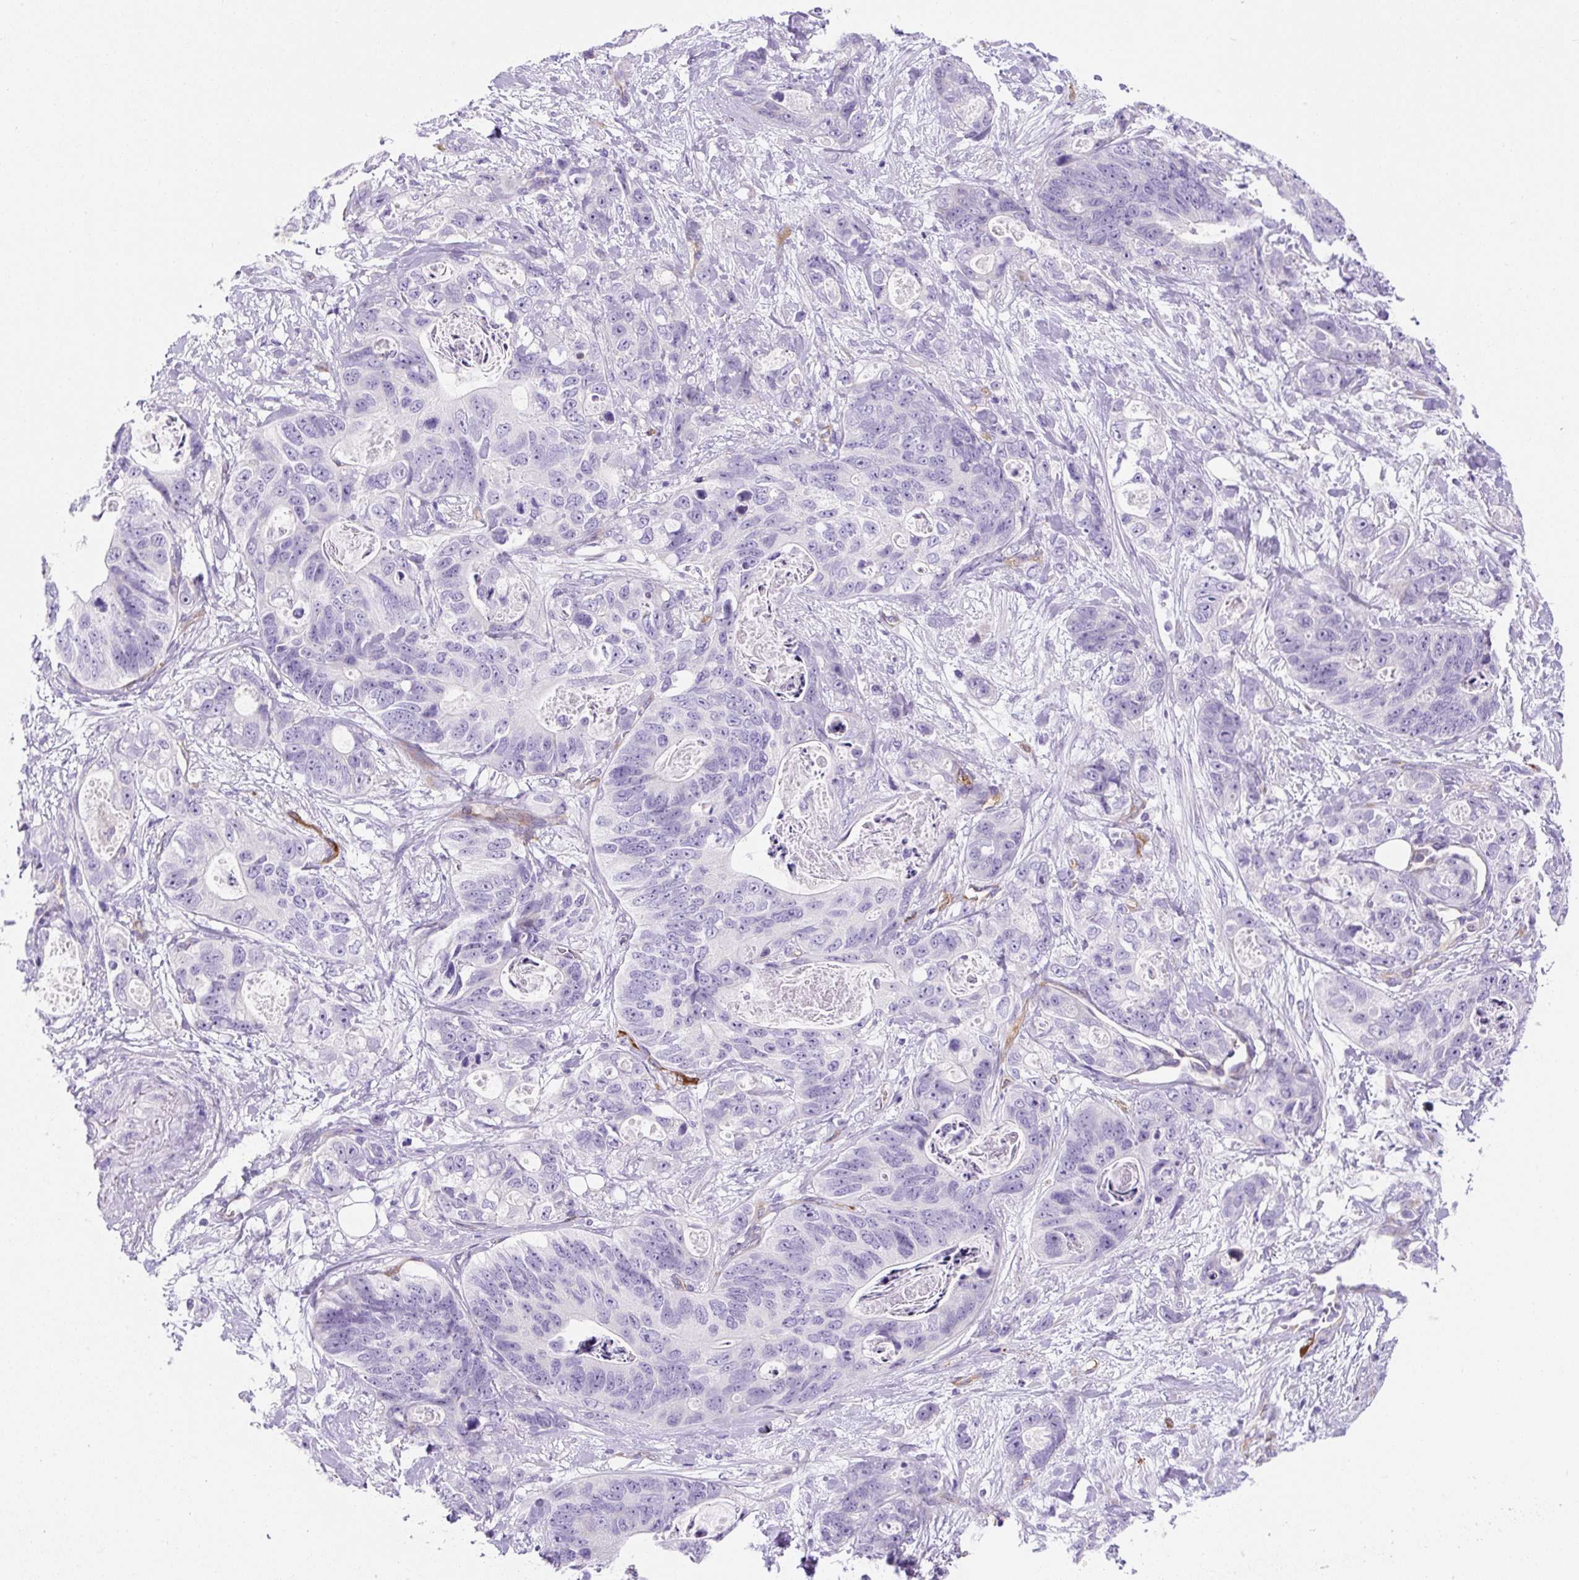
{"staining": {"intensity": "negative", "quantity": "none", "location": "none"}, "tissue": "stomach cancer", "cell_type": "Tumor cells", "image_type": "cancer", "snomed": [{"axis": "morphology", "description": "Normal tissue, NOS"}, {"axis": "morphology", "description": "Adenocarcinoma, NOS"}, {"axis": "topography", "description": "Stomach"}], "caption": "An immunohistochemistry (IHC) micrograph of adenocarcinoma (stomach) is shown. There is no staining in tumor cells of adenocarcinoma (stomach).", "gene": "ASB4", "patient": {"sex": "female", "age": 89}}